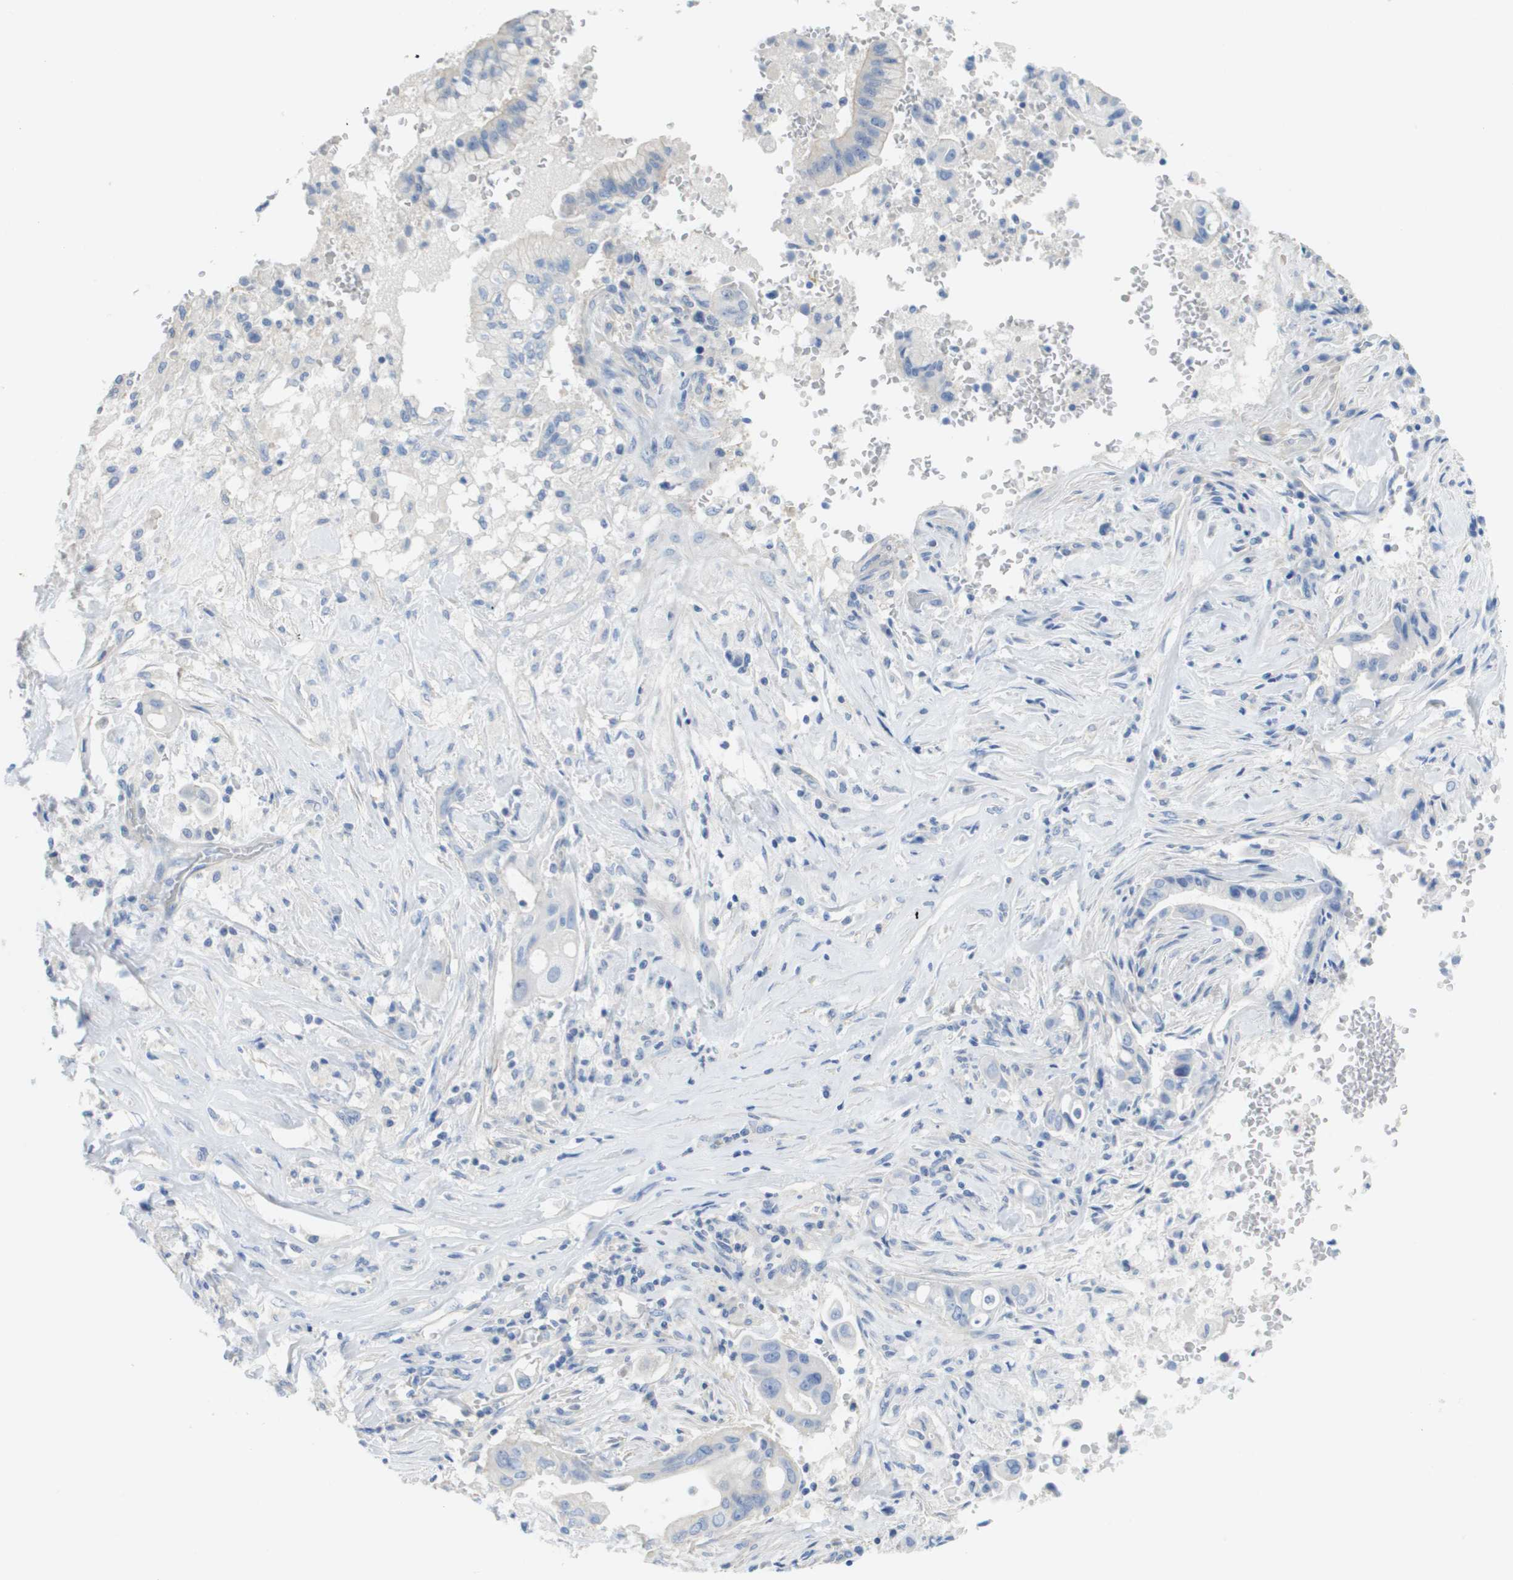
{"staining": {"intensity": "negative", "quantity": "none", "location": "none"}, "tissue": "pancreatic cancer", "cell_type": "Tumor cells", "image_type": "cancer", "snomed": [{"axis": "morphology", "description": "Adenocarcinoma, NOS"}, {"axis": "topography", "description": "Pancreas"}], "caption": "Immunohistochemistry (IHC) histopathology image of neoplastic tissue: human adenocarcinoma (pancreatic) stained with DAB (3,3'-diaminobenzidine) displays no significant protein staining in tumor cells.", "gene": "MYL3", "patient": {"sex": "female", "age": 73}}